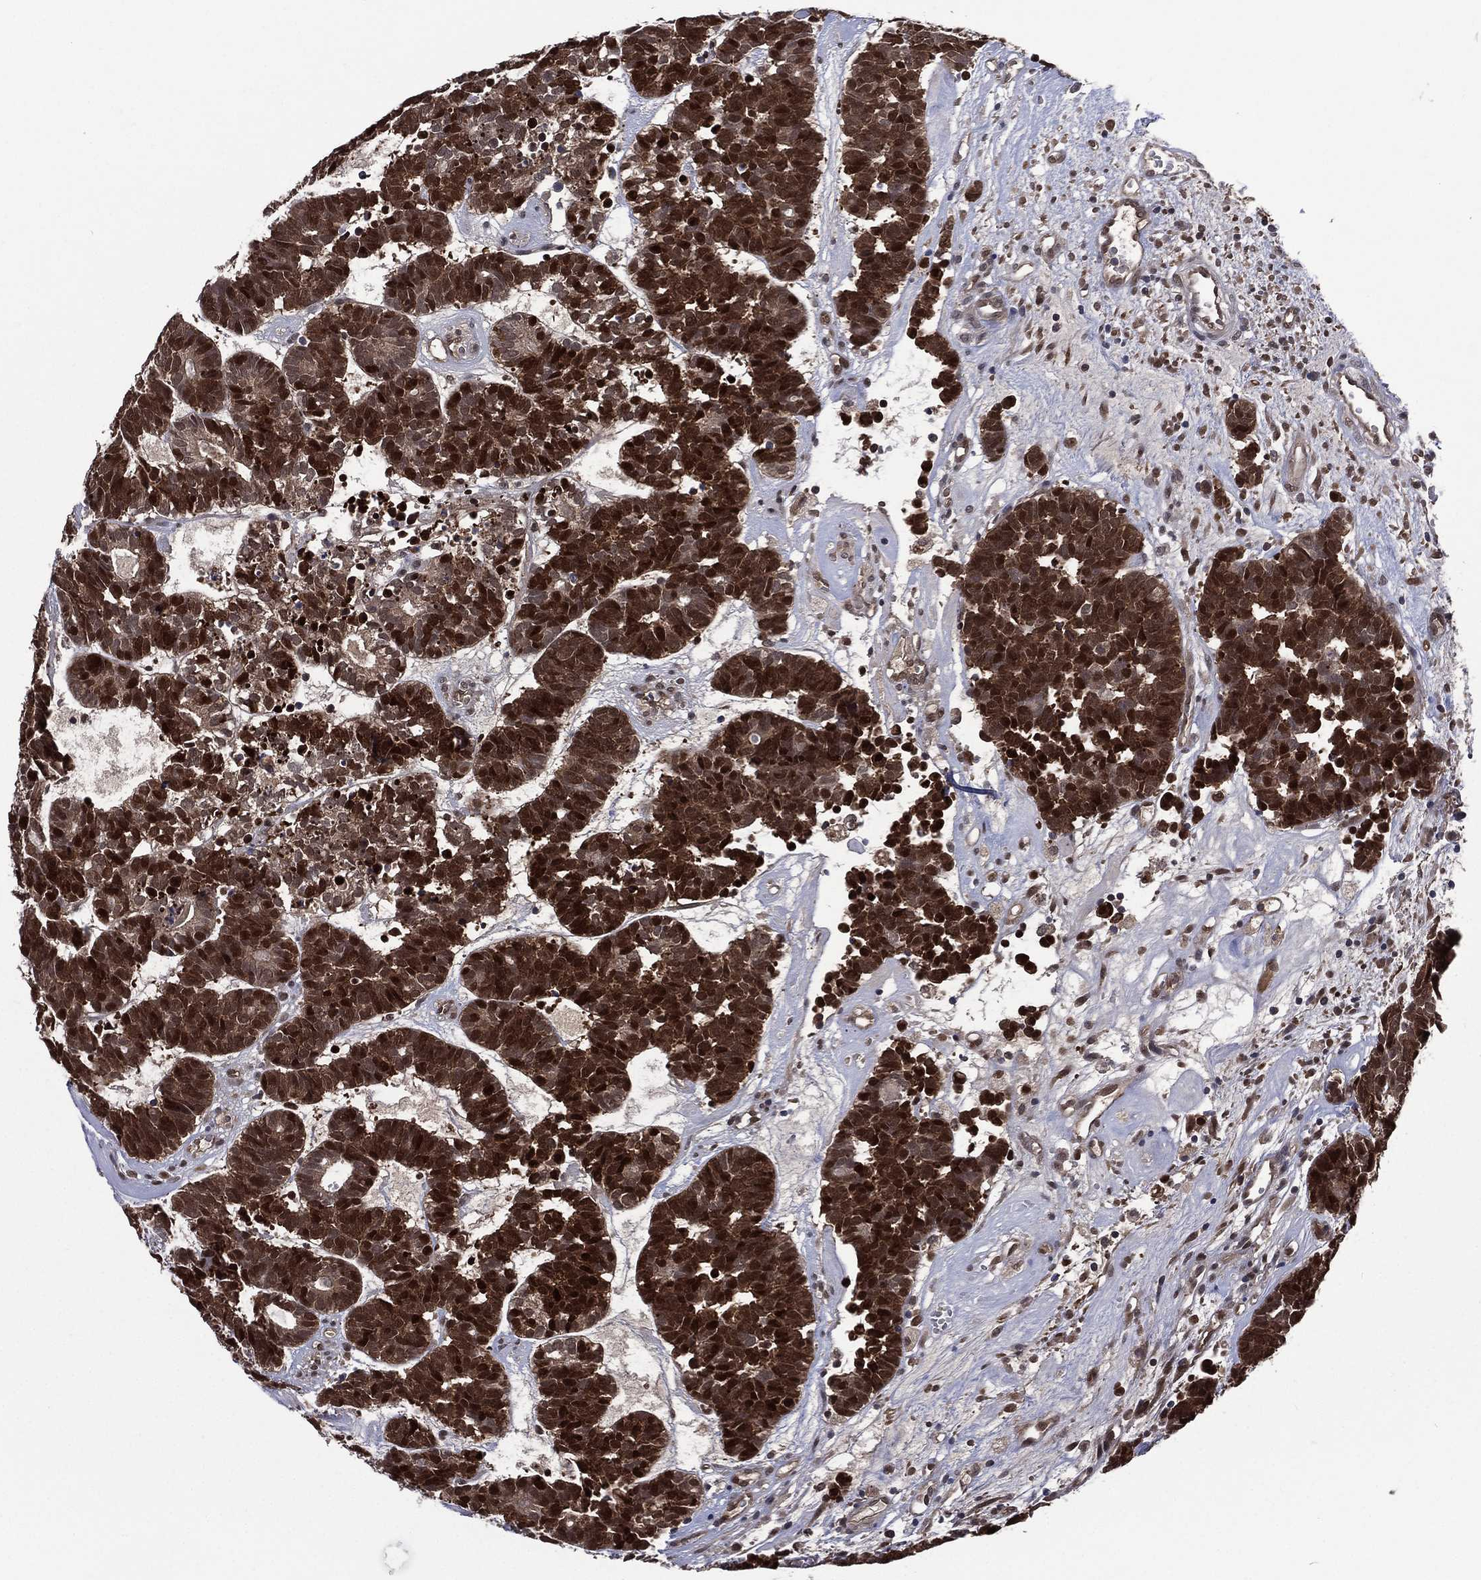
{"staining": {"intensity": "strong", "quantity": ">75%", "location": "cytoplasmic/membranous,nuclear"}, "tissue": "head and neck cancer", "cell_type": "Tumor cells", "image_type": "cancer", "snomed": [{"axis": "morphology", "description": "Adenocarcinoma, NOS"}, {"axis": "topography", "description": "Head-Neck"}], "caption": "Head and neck cancer (adenocarcinoma) stained with a brown dye shows strong cytoplasmic/membranous and nuclear positive staining in about >75% of tumor cells.", "gene": "MTAP", "patient": {"sex": "female", "age": 81}}